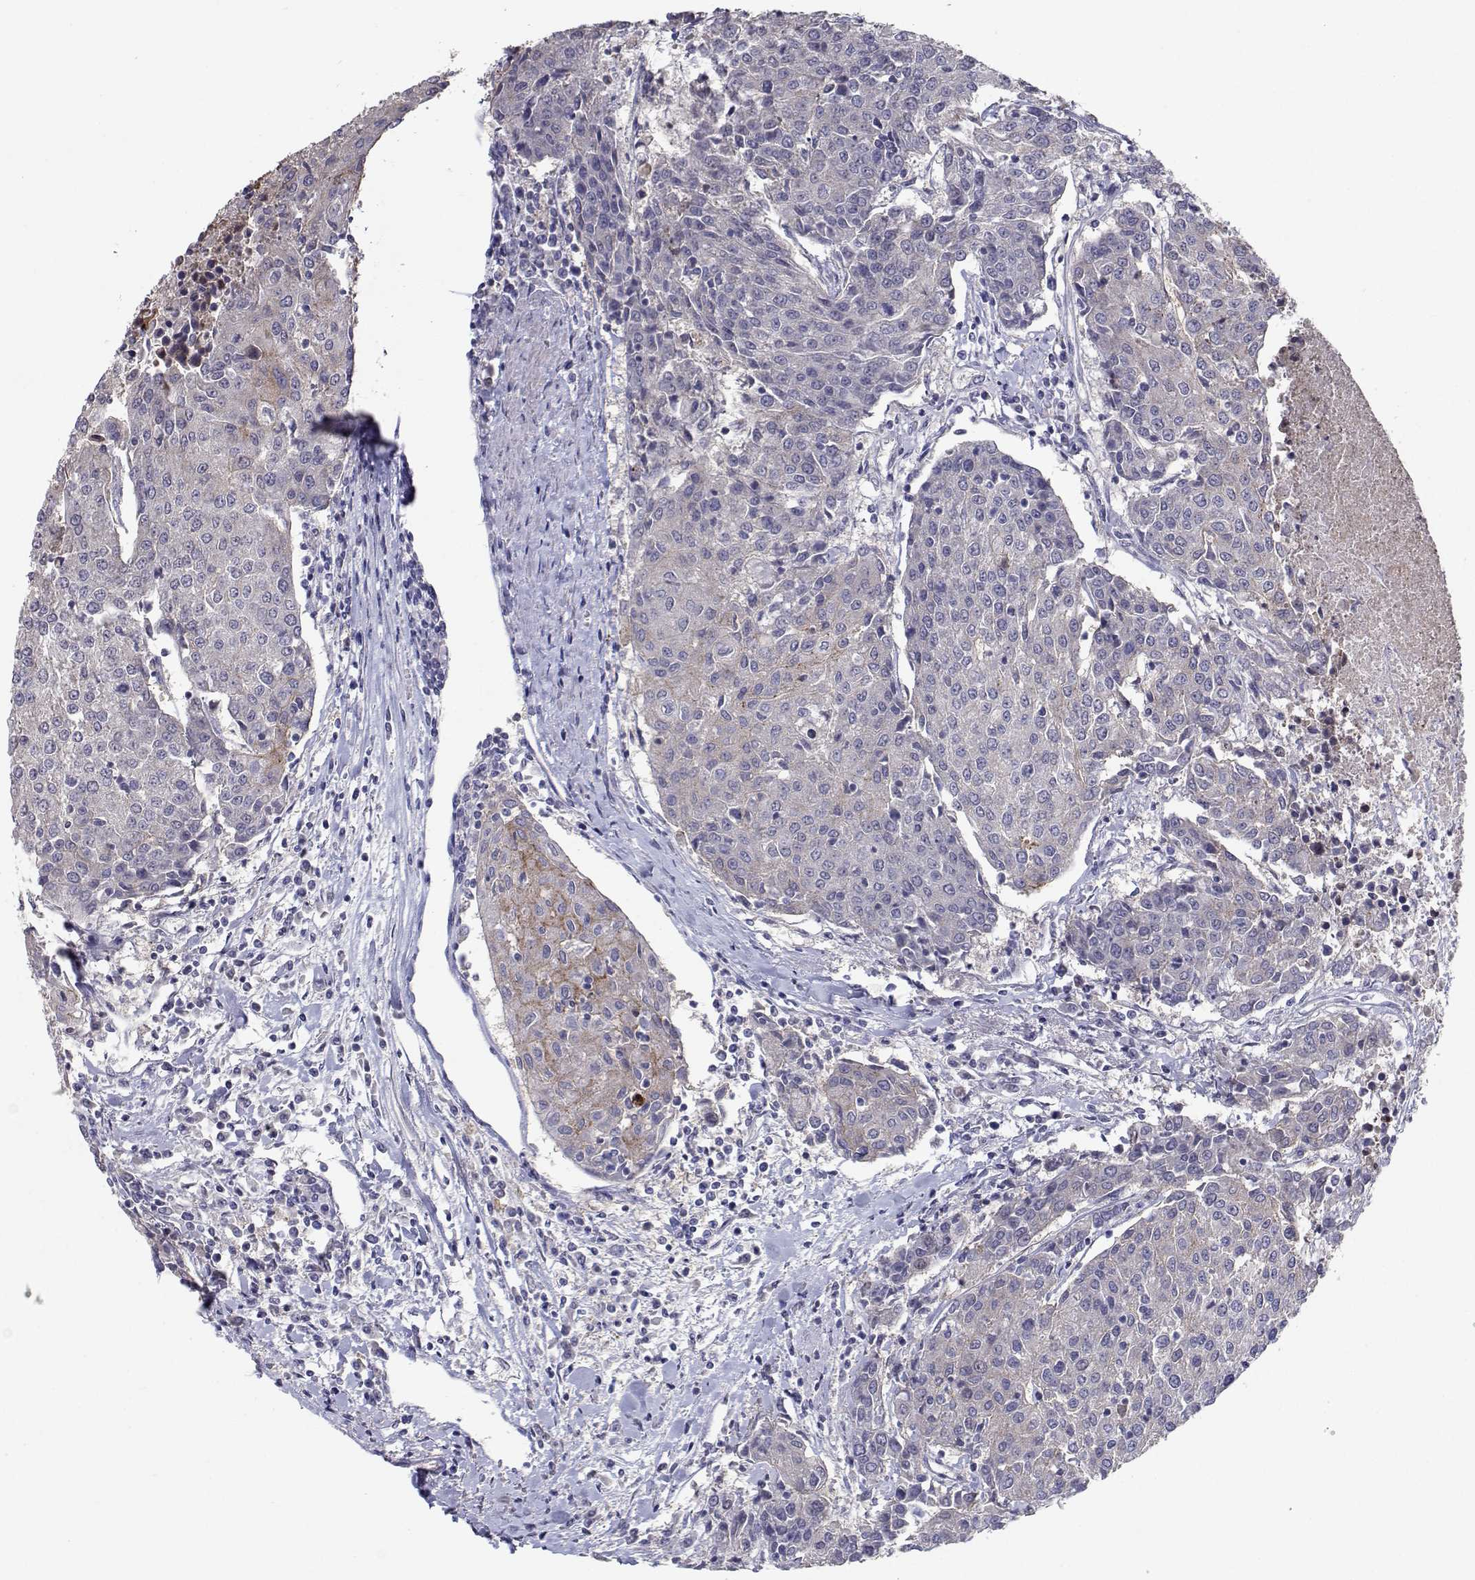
{"staining": {"intensity": "negative", "quantity": "none", "location": "none"}, "tissue": "urothelial cancer", "cell_type": "Tumor cells", "image_type": "cancer", "snomed": [{"axis": "morphology", "description": "Urothelial carcinoma, High grade"}, {"axis": "topography", "description": "Urinary bladder"}], "caption": "DAB (3,3'-diaminobenzidine) immunohistochemical staining of human high-grade urothelial carcinoma reveals no significant expression in tumor cells. (DAB (3,3'-diaminobenzidine) IHC, high magnification).", "gene": "RBPJL", "patient": {"sex": "female", "age": 85}}